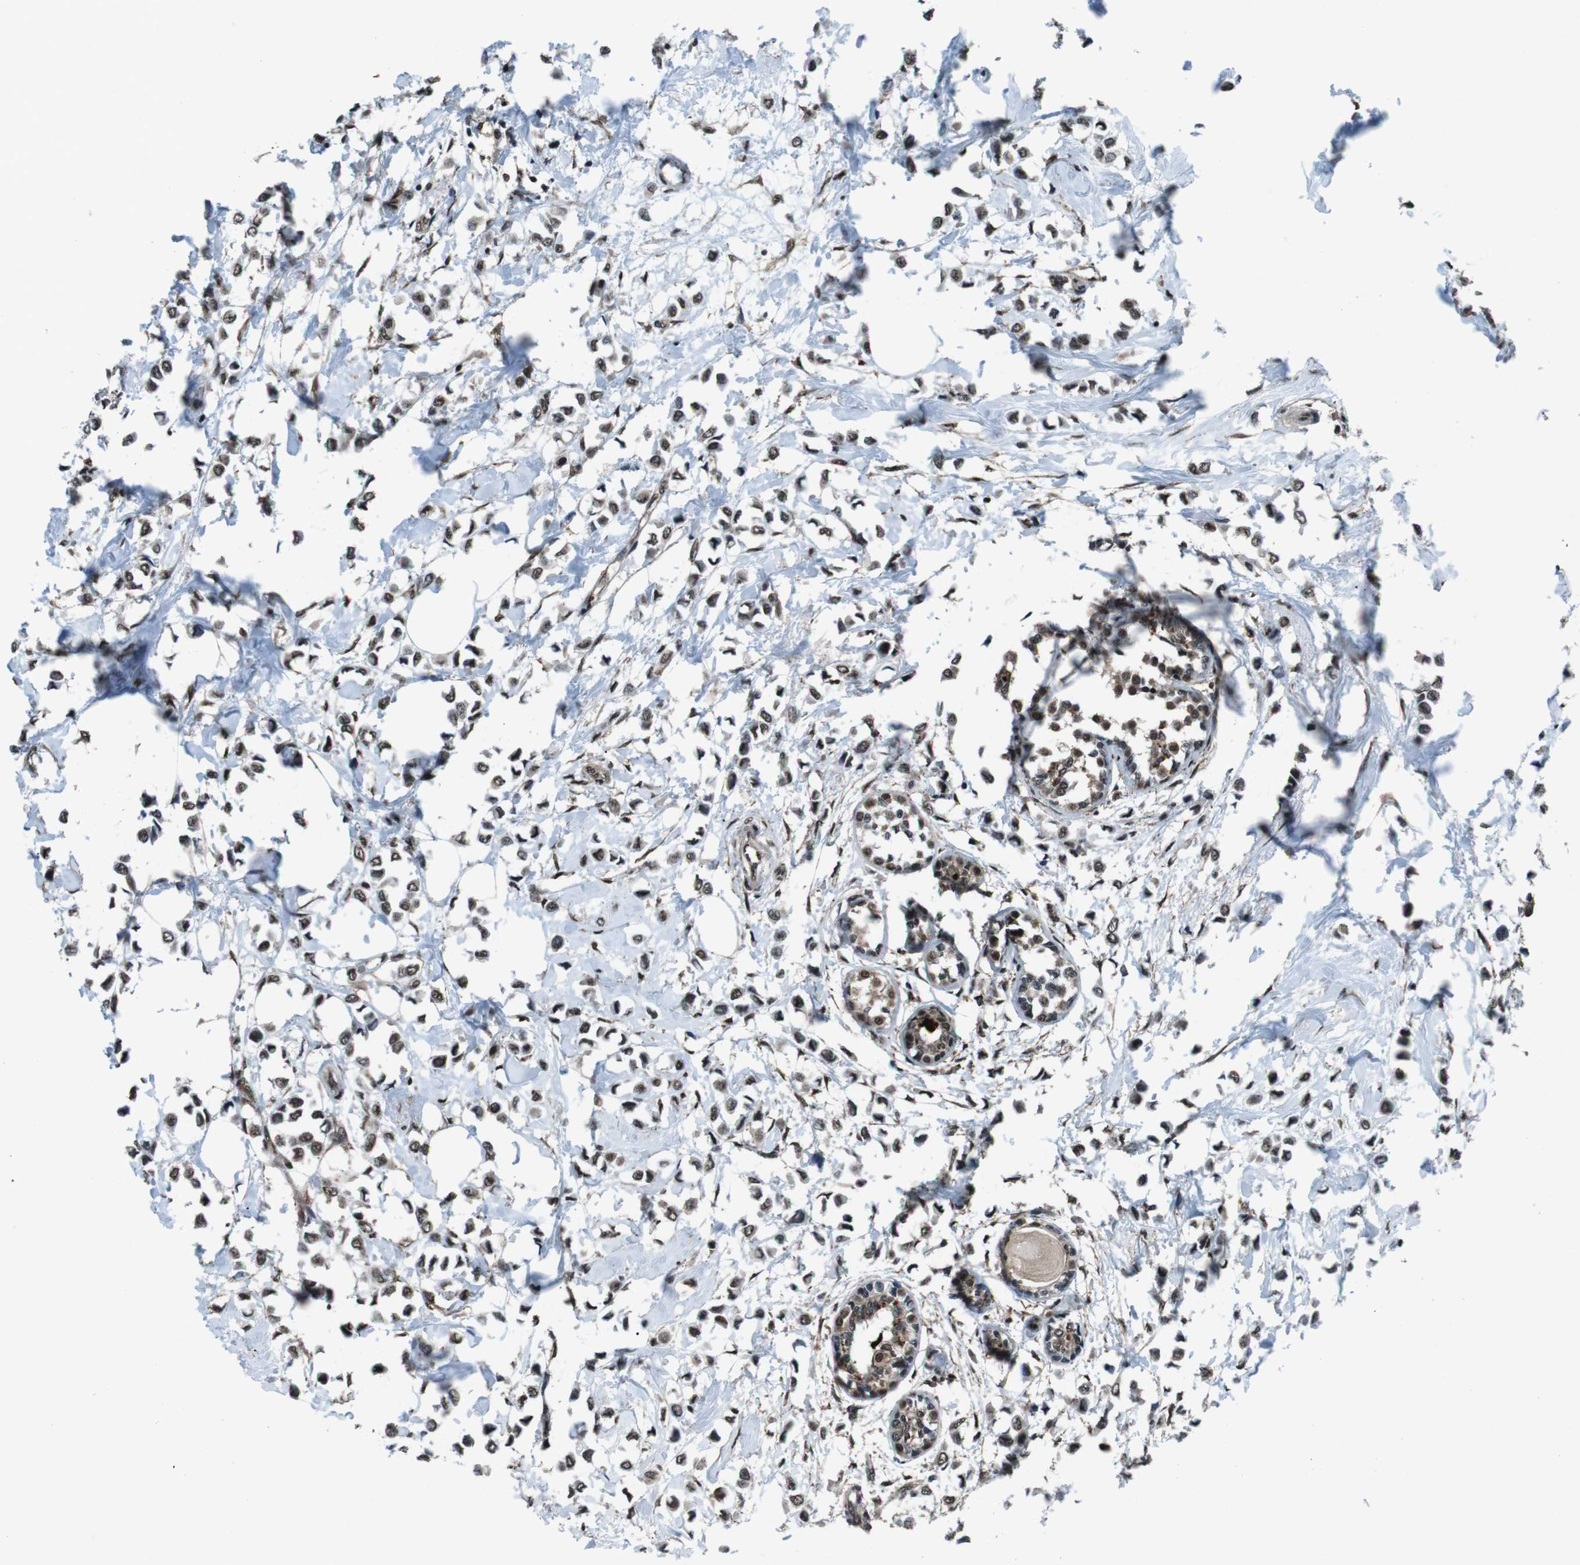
{"staining": {"intensity": "moderate", "quantity": ">75%", "location": "nuclear"}, "tissue": "breast cancer", "cell_type": "Tumor cells", "image_type": "cancer", "snomed": [{"axis": "morphology", "description": "Lobular carcinoma"}, {"axis": "topography", "description": "Breast"}], "caption": "A brown stain labels moderate nuclear staining of a protein in human breast cancer (lobular carcinoma) tumor cells.", "gene": "NR4A2", "patient": {"sex": "female", "age": 51}}